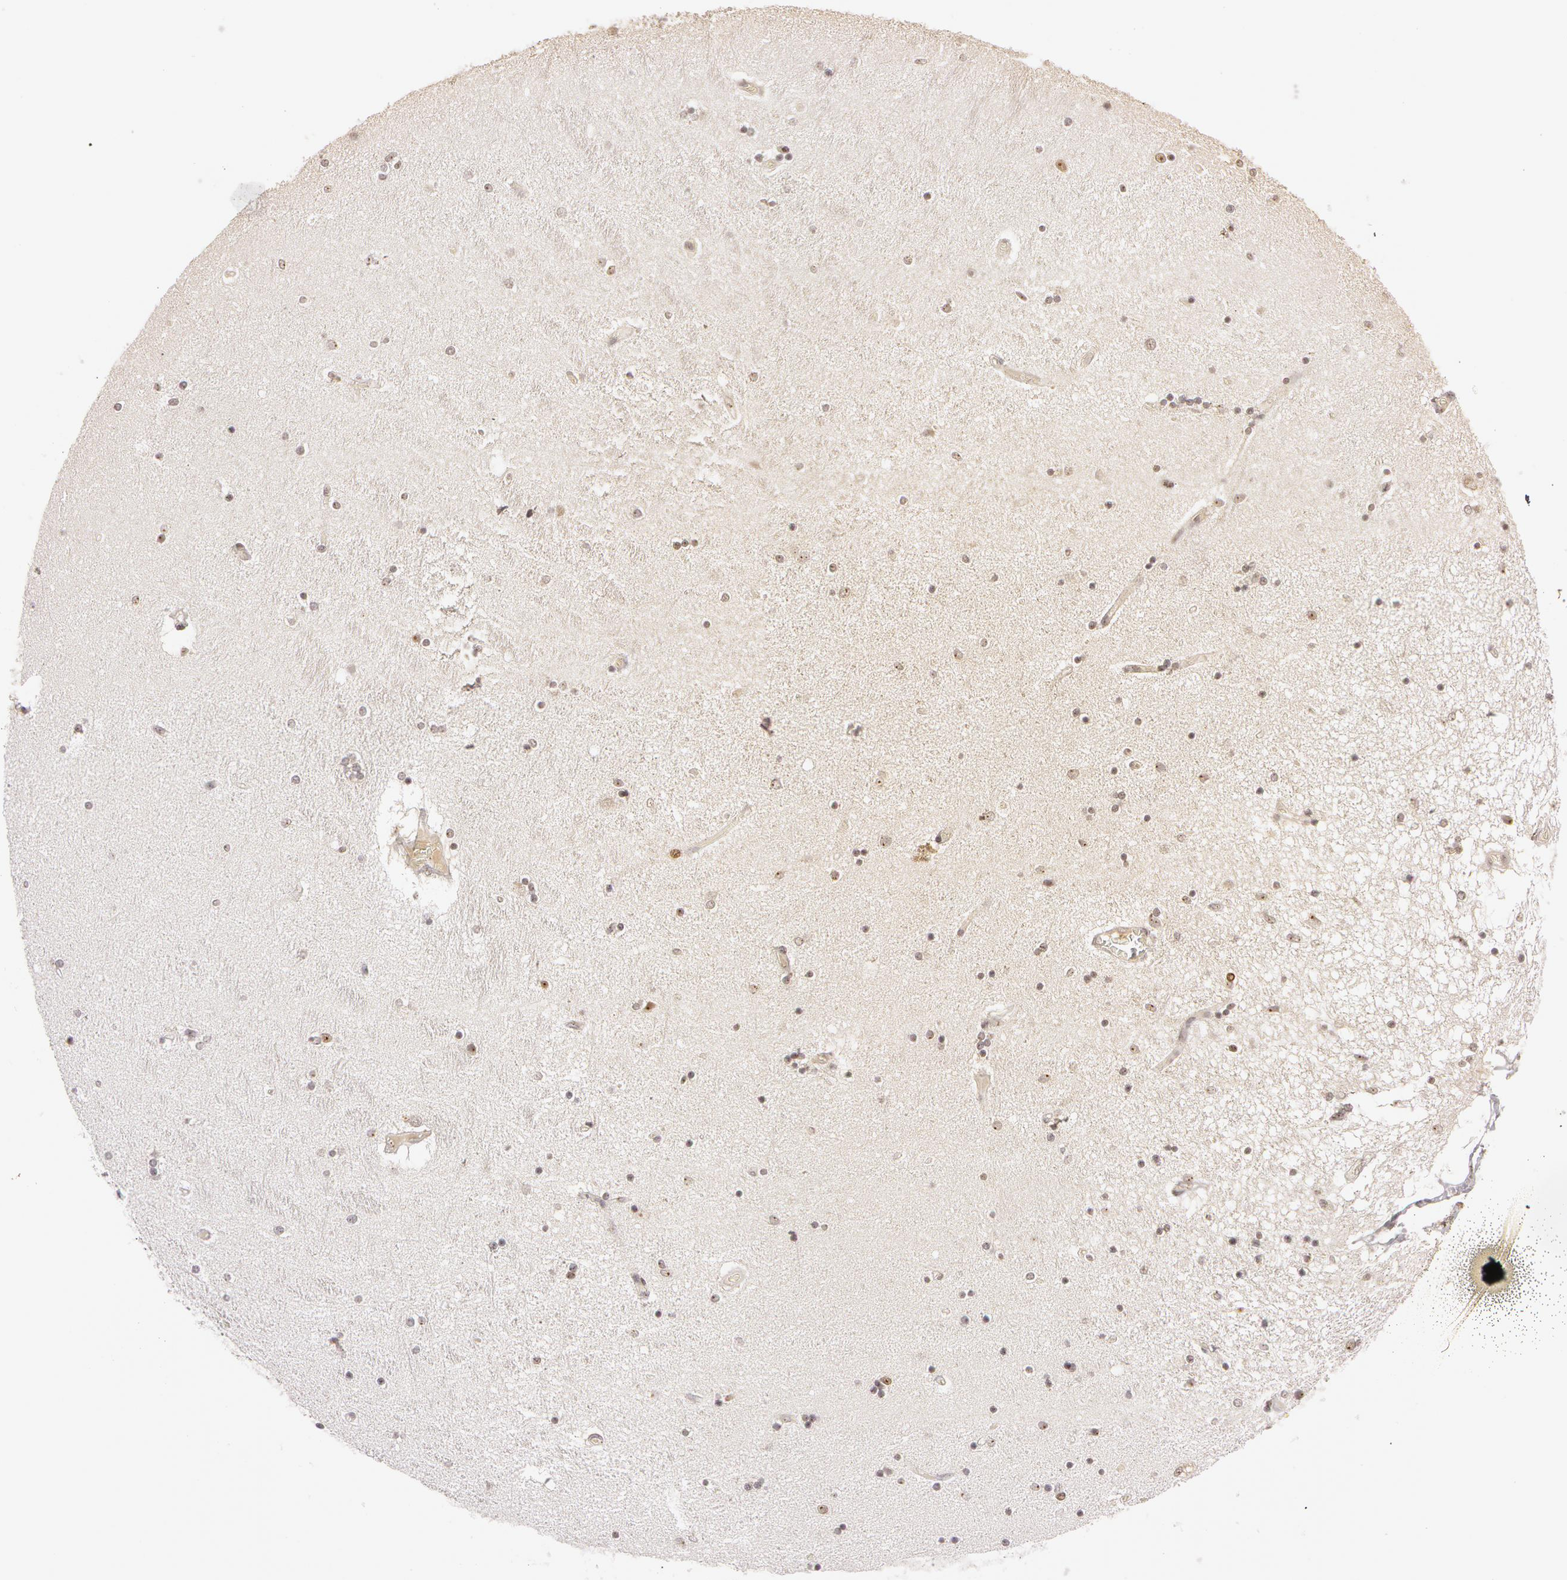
{"staining": {"intensity": "moderate", "quantity": "25%-75%", "location": "nuclear"}, "tissue": "hippocampus", "cell_type": "Glial cells", "image_type": "normal", "snomed": [{"axis": "morphology", "description": "Normal tissue, NOS"}, {"axis": "topography", "description": "Hippocampus"}], "caption": "A medium amount of moderate nuclear positivity is identified in about 25%-75% of glial cells in benign hippocampus.", "gene": "FBL", "patient": {"sex": "female", "age": 54}}